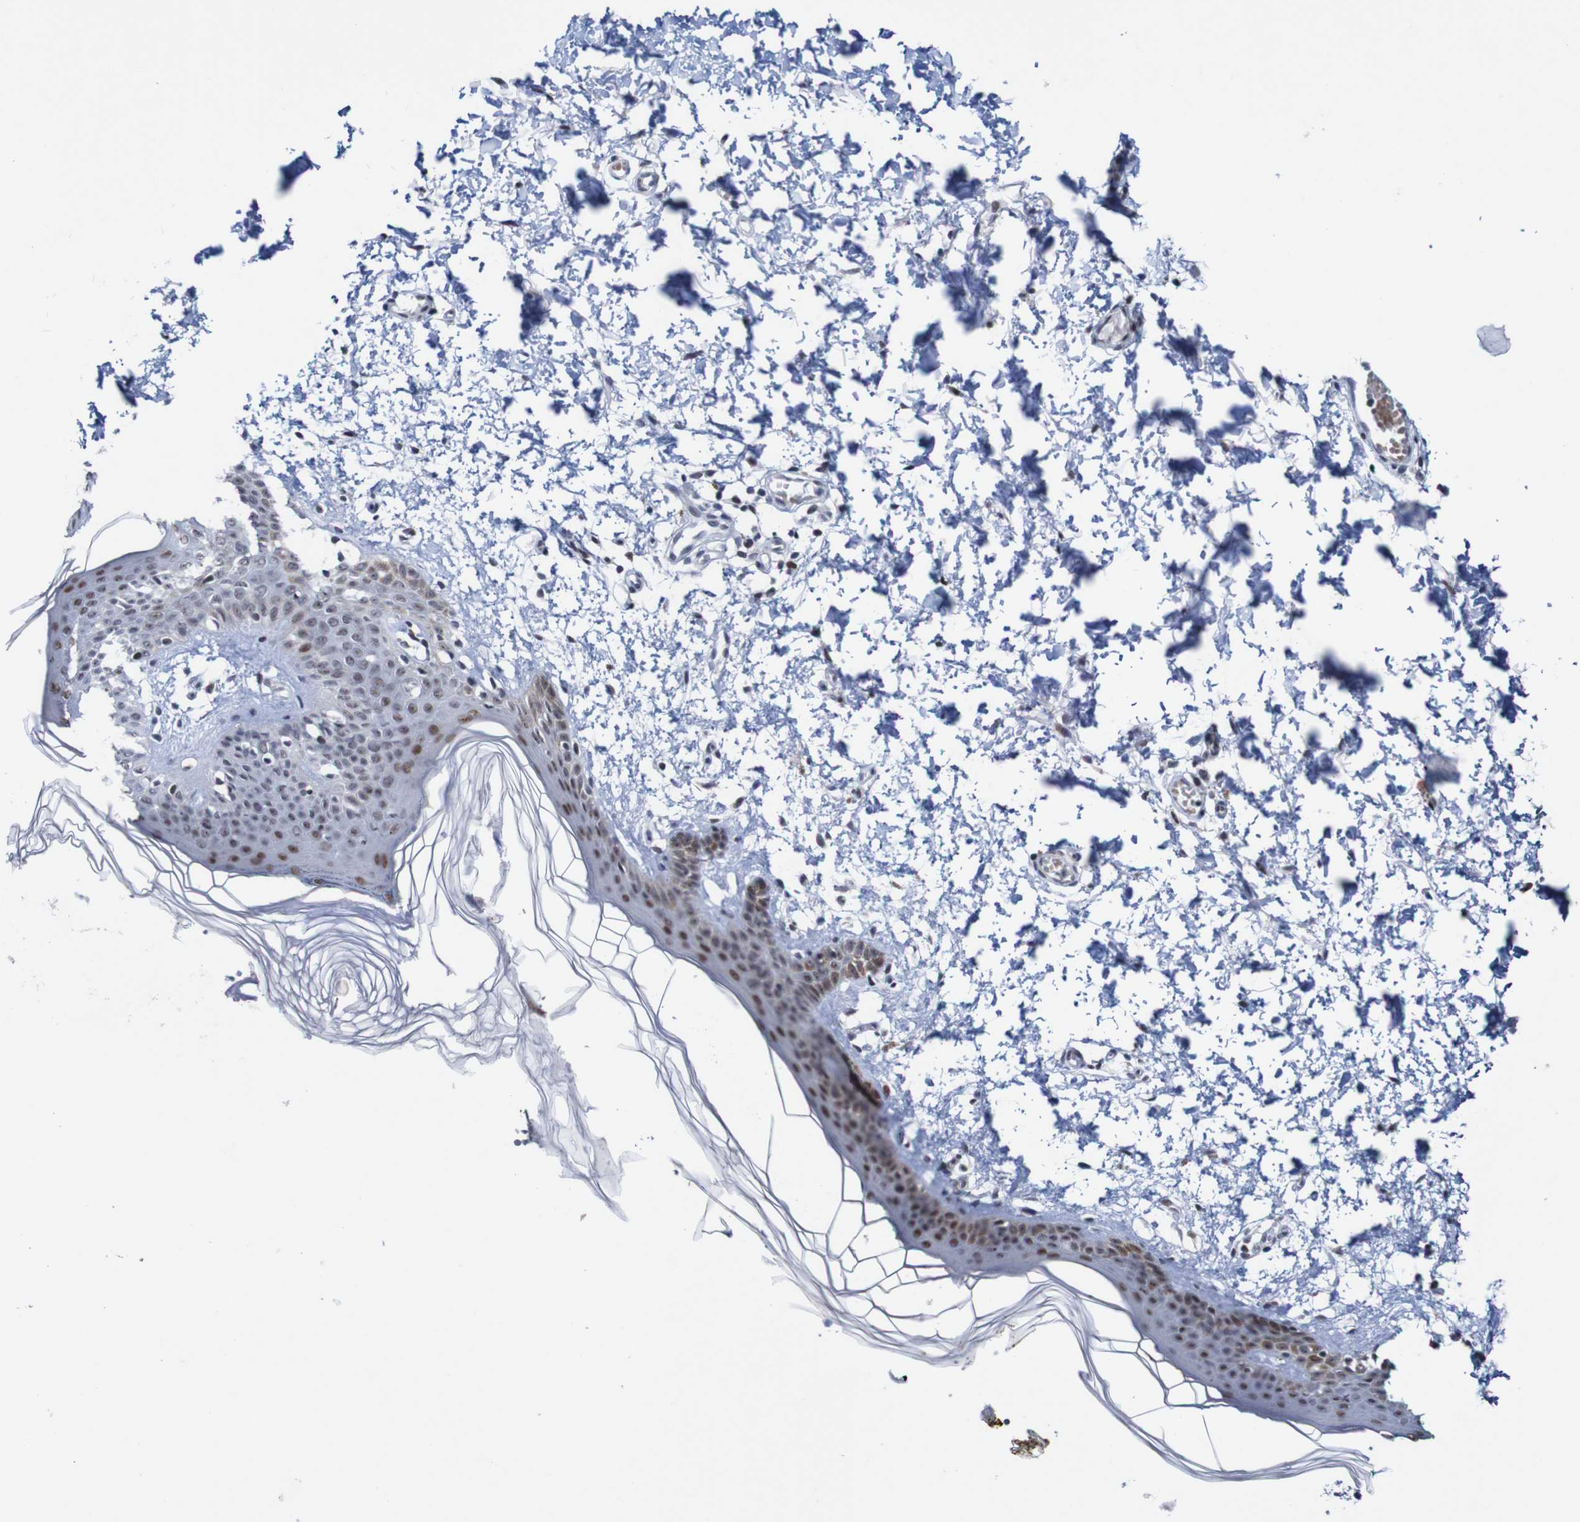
{"staining": {"intensity": "moderate", "quantity": ">75%", "location": "nuclear"}, "tissue": "skin", "cell_type": "Fibroblasts", "image_type": "normal", "snomed": [{"axis": "morphology", "description": "Normal tissue, NOS"}, {"axis": "topography", "description": "Skin"}], "caption": "Immunohistochemical staining of unremarkable human skin reveals >75% levels of moderate nuclear protein expression in about >75% of fibroblasts. The staining was performed using DAB to visualize the protein expression in brown, while the nuclei were stained in blue with hematoxylin (Magnification: 20x).", "gene": "CDC5L", "patient": {"sex": "male", "age": 53}}